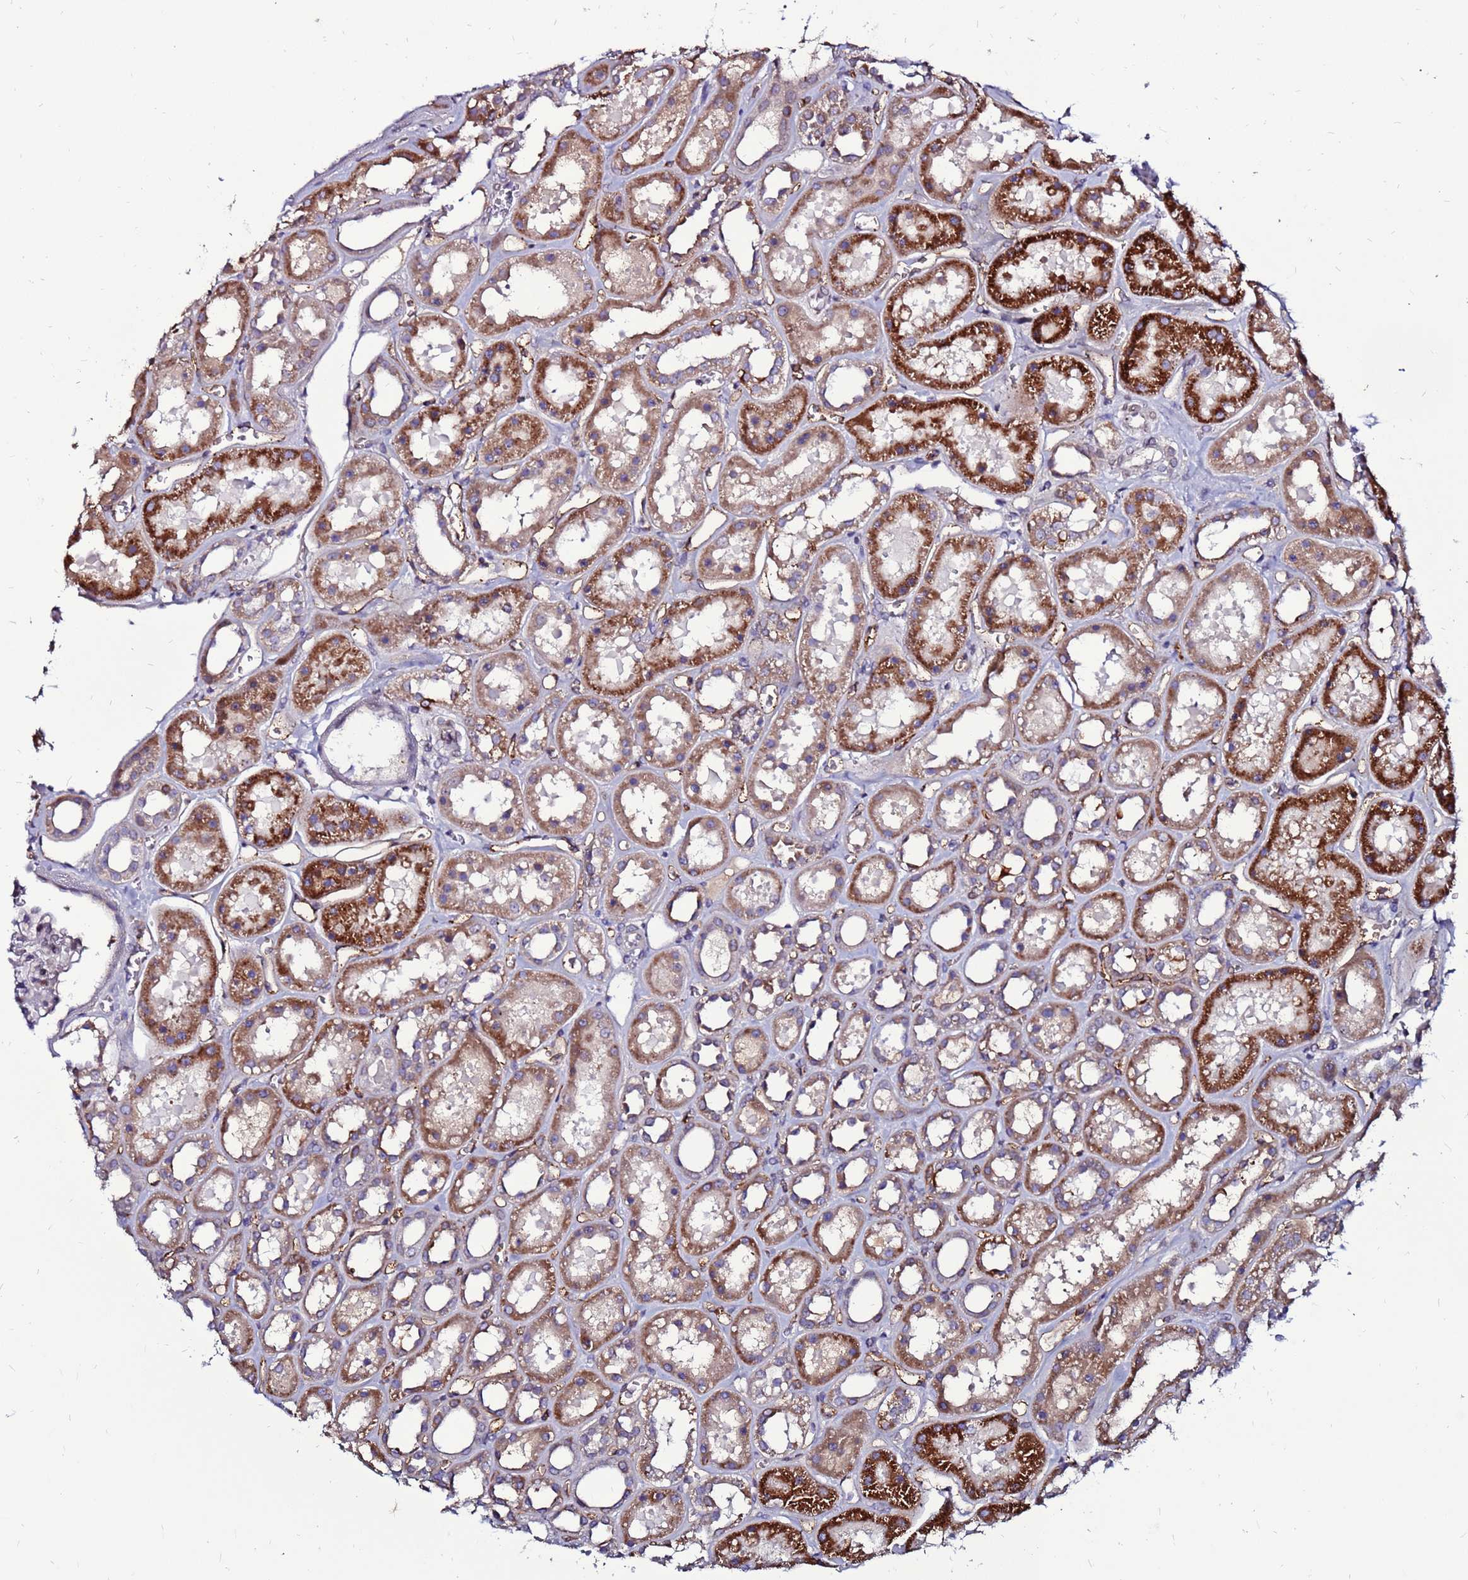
{"staining": {"intensity": "weak", "quantity": "<25%", "location": "cytoplasmic/membranous,nuclear"}, "tissue": "kidney", "cell_type": "Cells in glomeruli", "image_type": "normal", "snomed": [{"axis": "morphology", "description": "Normal tissue, NOS"}, {"axis": "topography", "description": "Kidney"}], "caption": "Cells in glomeruli are negative for protein expression in unremarkable human kidney. Nuclei are stained in blue.", "gene": "CCDC71", "patient": {"sex": "female", "age": 41}}